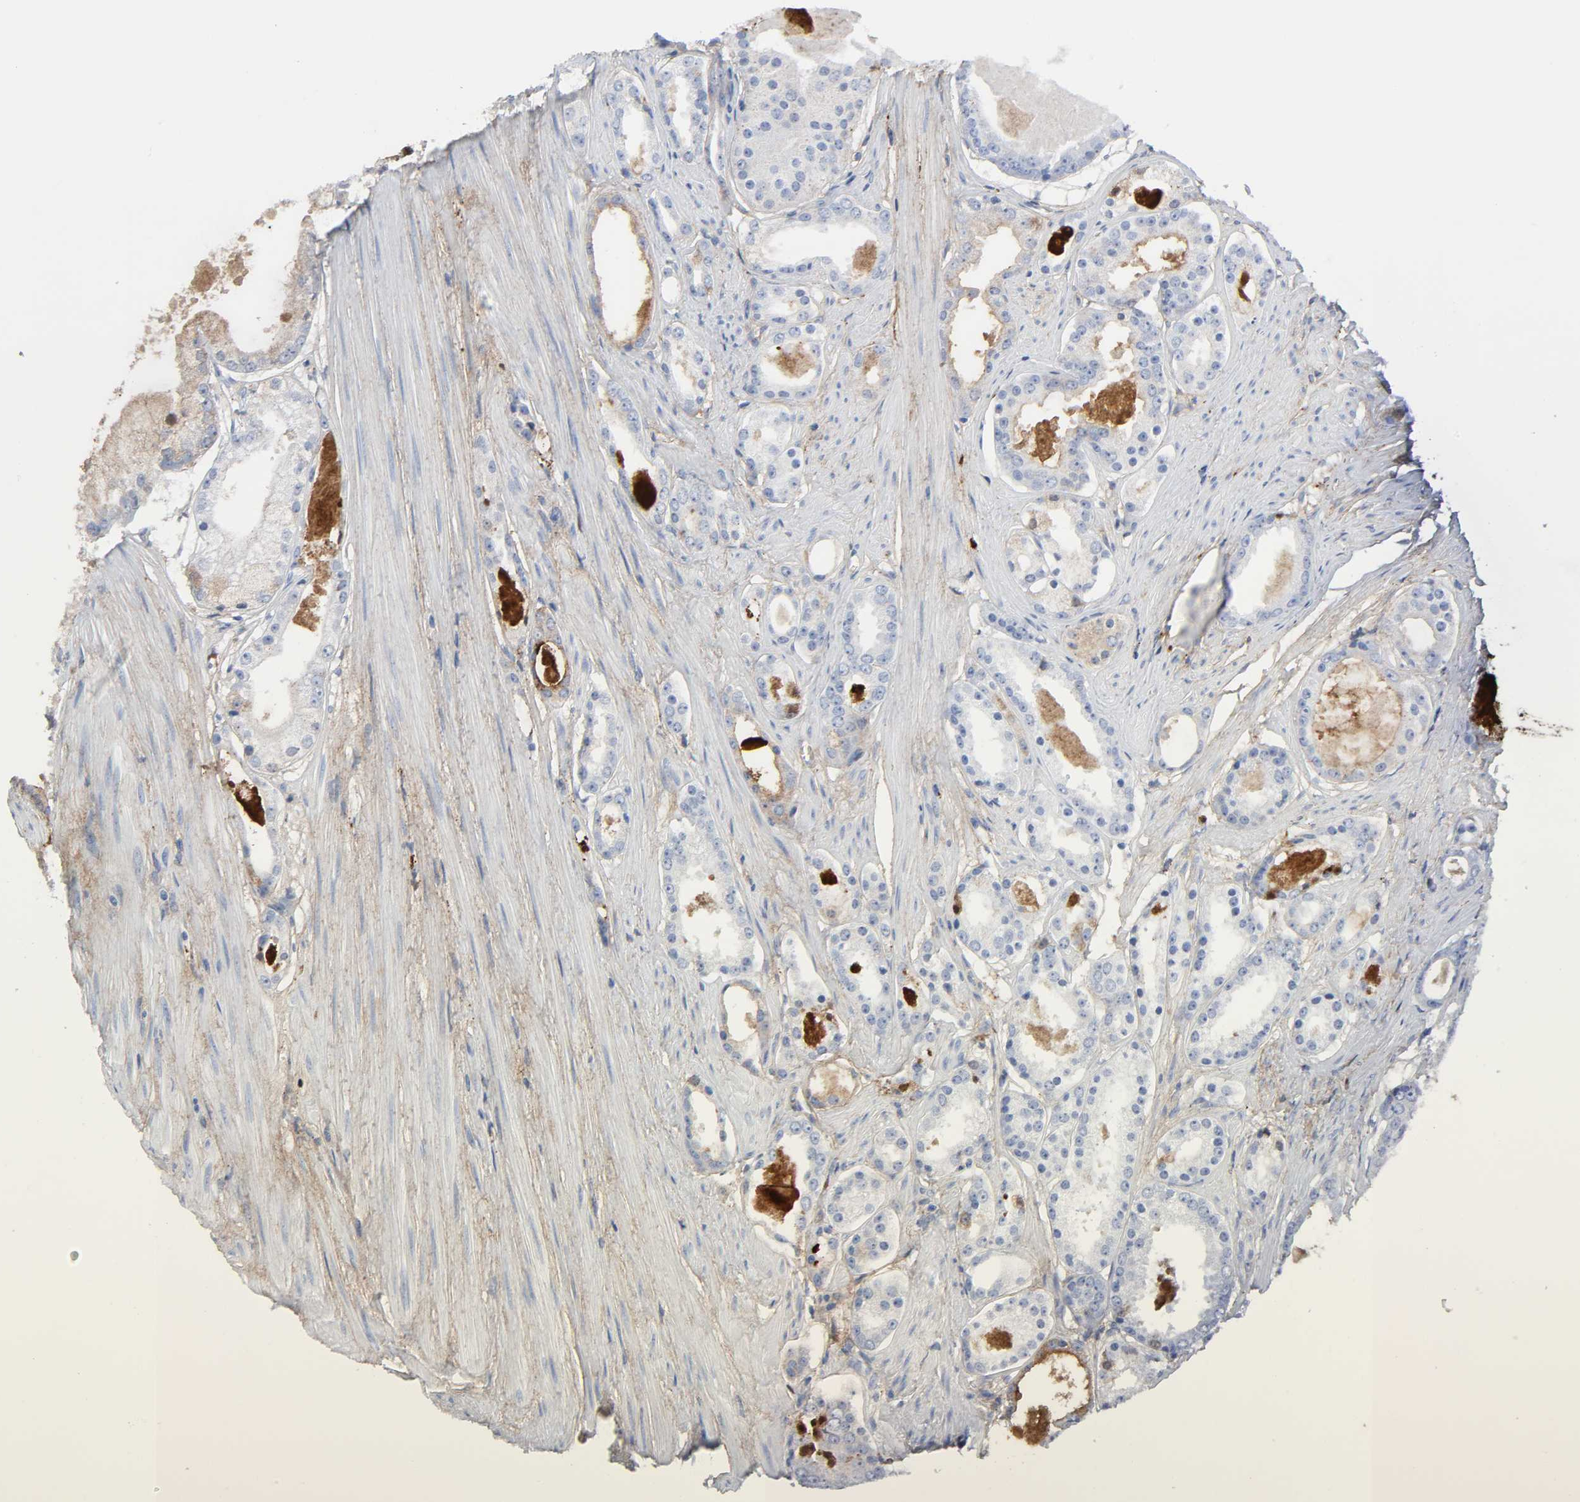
{"staining": {"intensity": "moderate", "quantity": "25%-75%", "location": "cytoplasmic/membranous"}, "tissue": "prostate cancer", "cell_type": "Tumor cells", "image_type": "cancer", "snomed": [{"axis": "morphology", "description": "Adenocarcinoma, Low grade"}, {"axis": "topography", "description": "Prostate"}], "caption": "A brown stain labels moderate cytoplasmic/membranous expression of a protein in human adenocarcinoma (low-grade) (prostate) tumor cells.", "gene": "C3", "patient": {"sex": "male", "age": 57}}